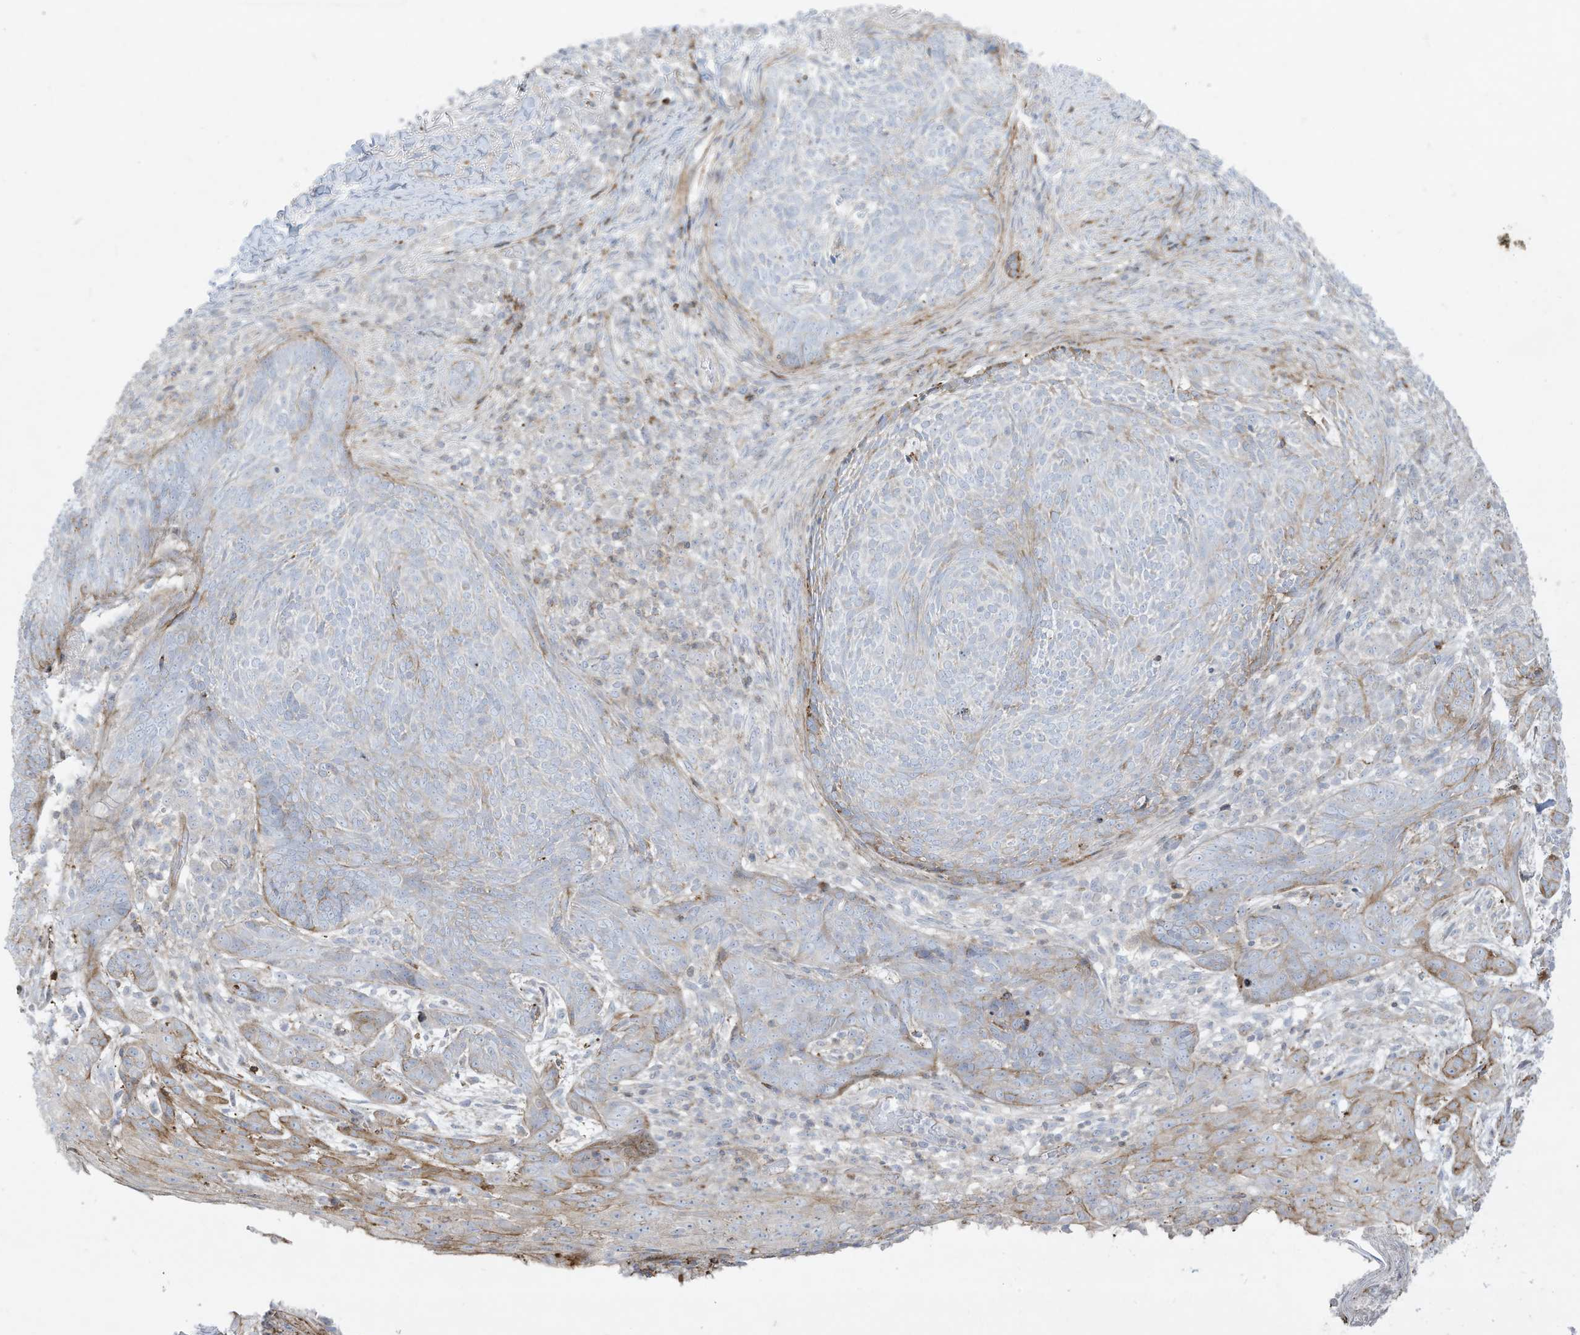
{"staining": {"intensity": "weak", "quantity": "<25%", "location": "cytoplasmic/membranous"}, "tissue": "skin cancer", "cell_type": "Tumor cells", "image_type": "cancer", "snomed": [{"axis": "morphology", "description": "Basal cell carcinoma"}, {"axis": "topography", "description": "Skin"}], "caption": "Immunohistochemistry (IHC) photomicrograph of neoplastic tissue: basal cell carcinoma (skin) stained with DAB demonstrates no significant protein expression in tumor cells.", "gene": "THNSL2", "patient": {"sex": "male", "age": 85}}